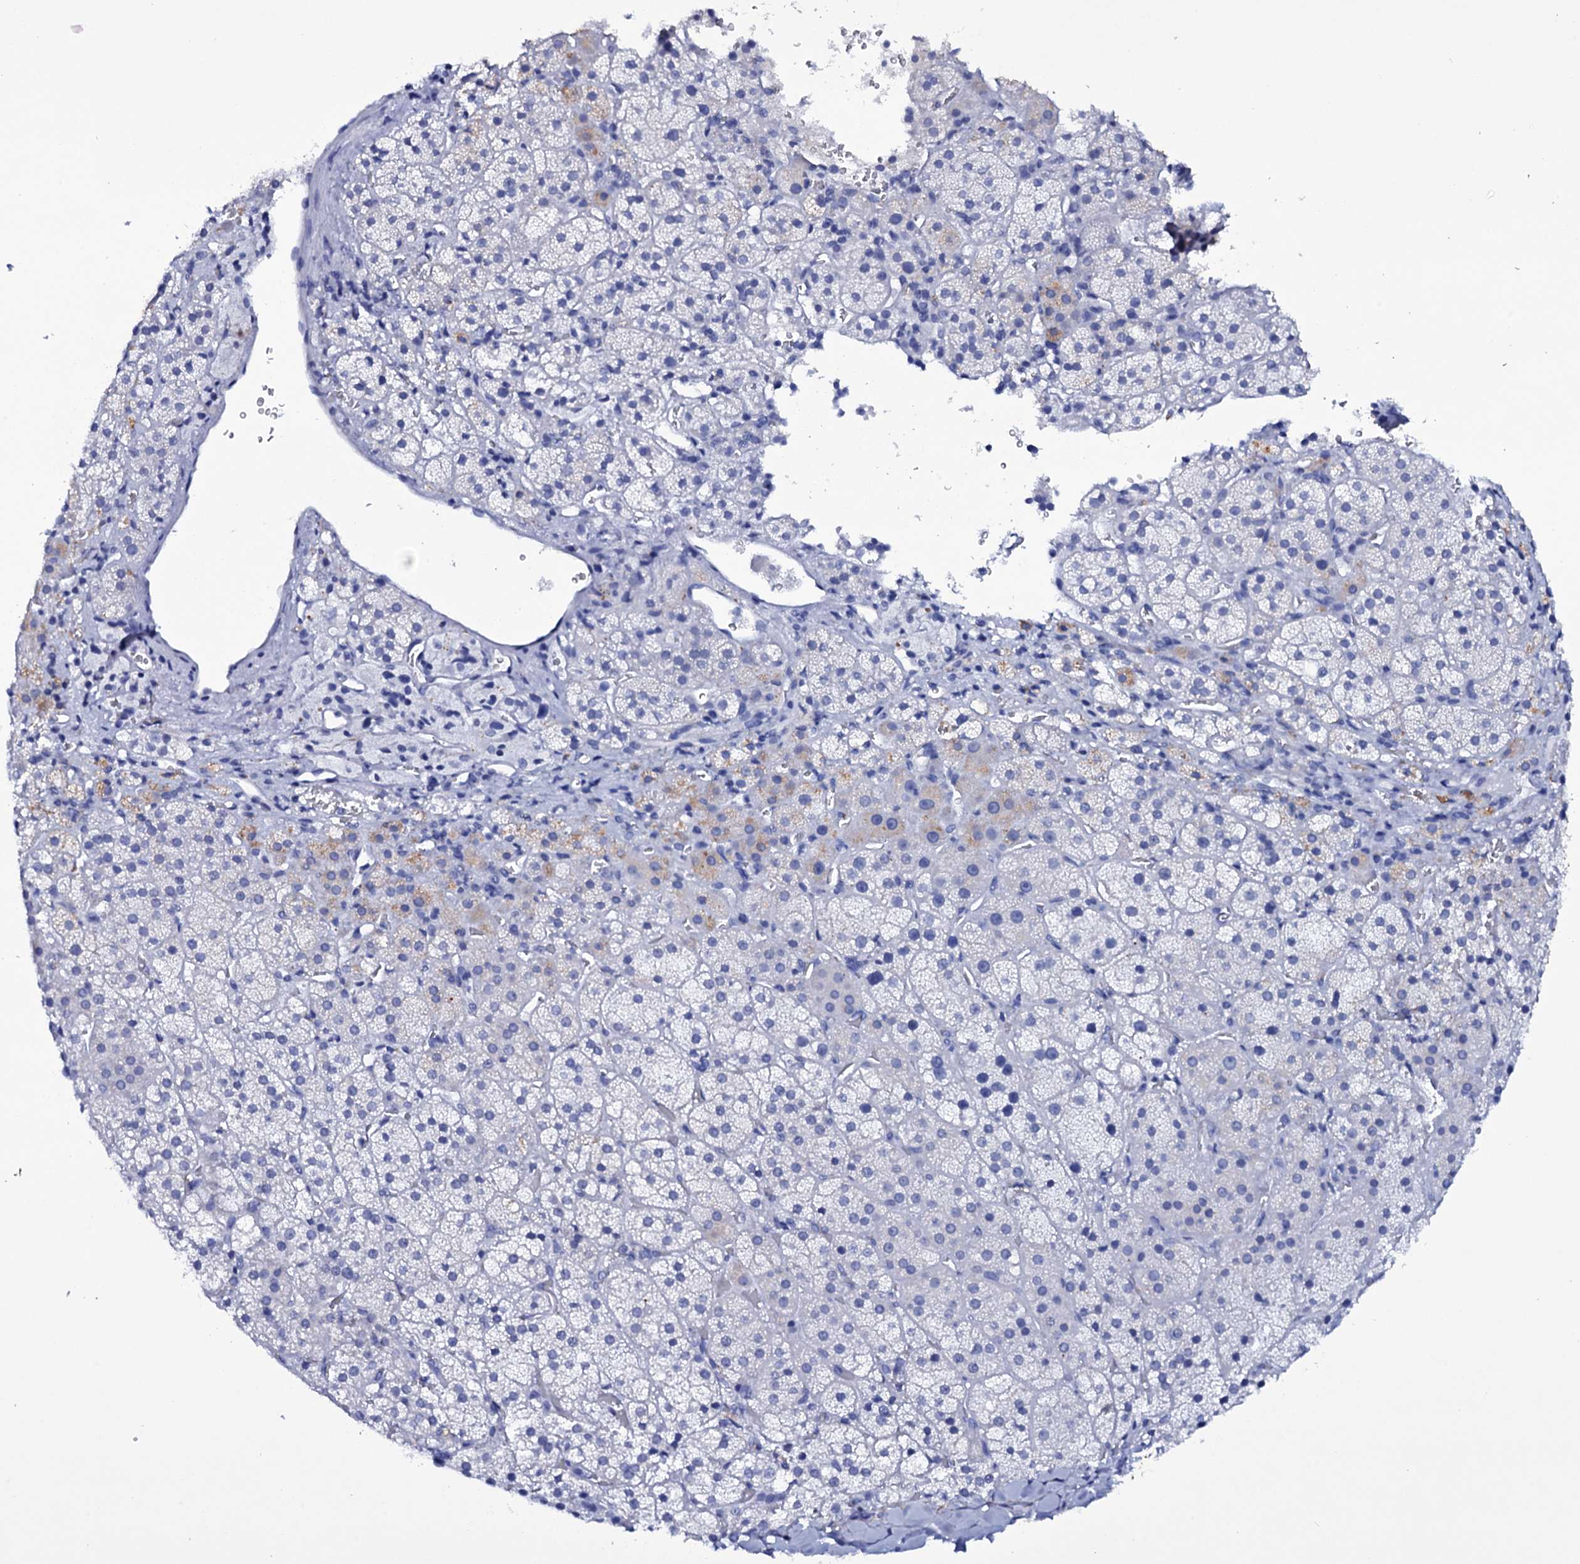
{"staining": {"intensity": "negative", "quantity": "none", "location": "none"}, "tissue": "adrenal gland", "cell_type": "Glandular cells", "image_type": "normal", "snomed": [{"axis": "morphology", "description": "Normal tissue, NOS"}, {"axis": "topography", "description": "Adrenal gland"}], "caption": "Immunohistochemical staining of benign human adrenal gland displays no significant staining in glandular cells.", "gene": "ITPRID2", "patient": {"sex": "female", "age": 44}}